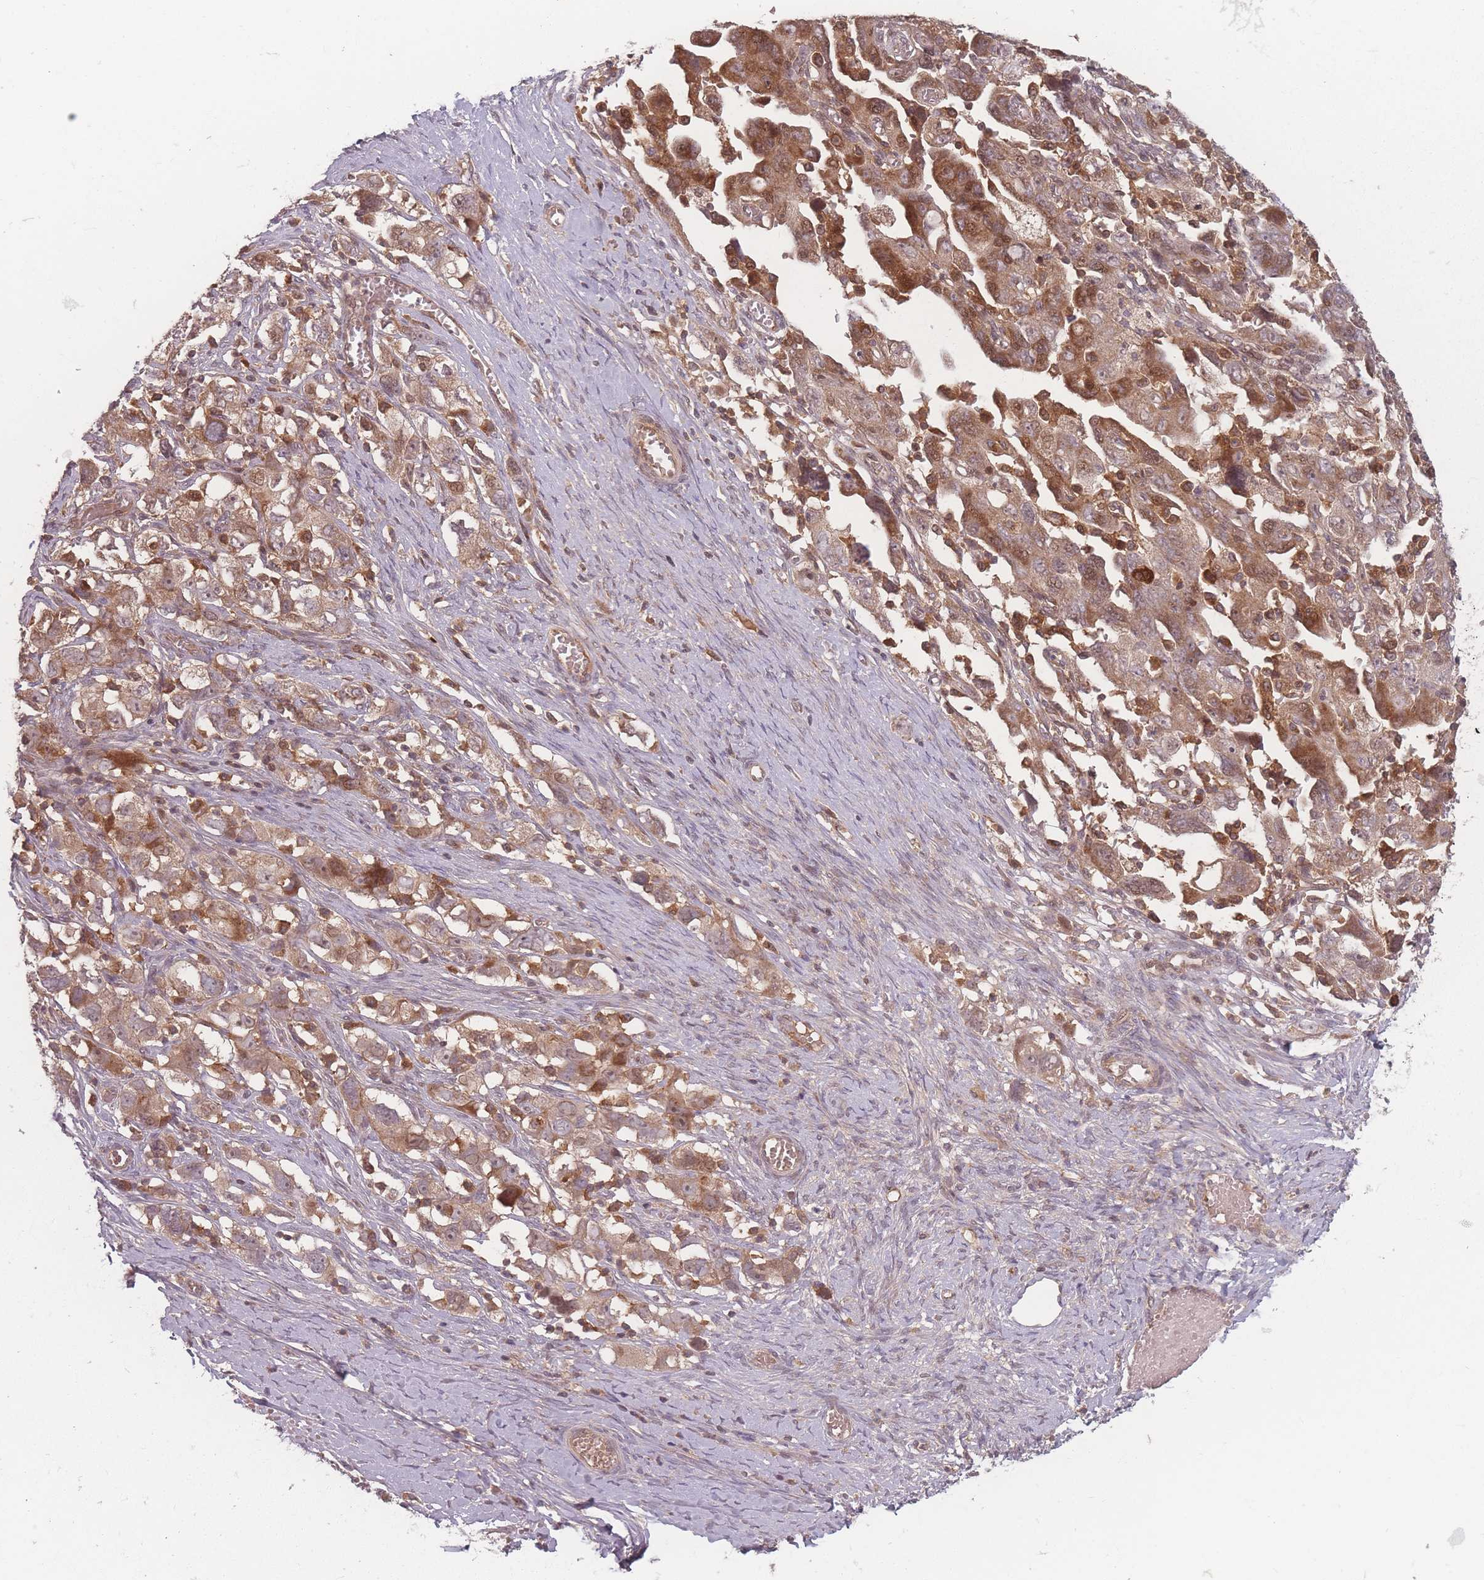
{"staining": {"intensity": "moderate", "quantity": ">75%", "location": "cytoplasmic/membranous,nuclear"}, "tissue": "ovarian cancer", "cell_type": "Tumor cells", "image_type": "cancer", "snomed": [{"axis": "morphology", "description": "Carcinoma, NOS"}, {"axis": "morphology", "description": "Cystadenocarcinoma, serous, NOS"}, {"axis": "topography", "description": "Ovary"}], "caption": "This histopathology image shows immunohistochemistry (IHC) staining of ovarian cancer, with medium moderate cytoplasmic/membranous and nuclear expression in about >75% of tumor cells.", "gene": "HAGH", "patient": {"sex": "female", "age": 69}}